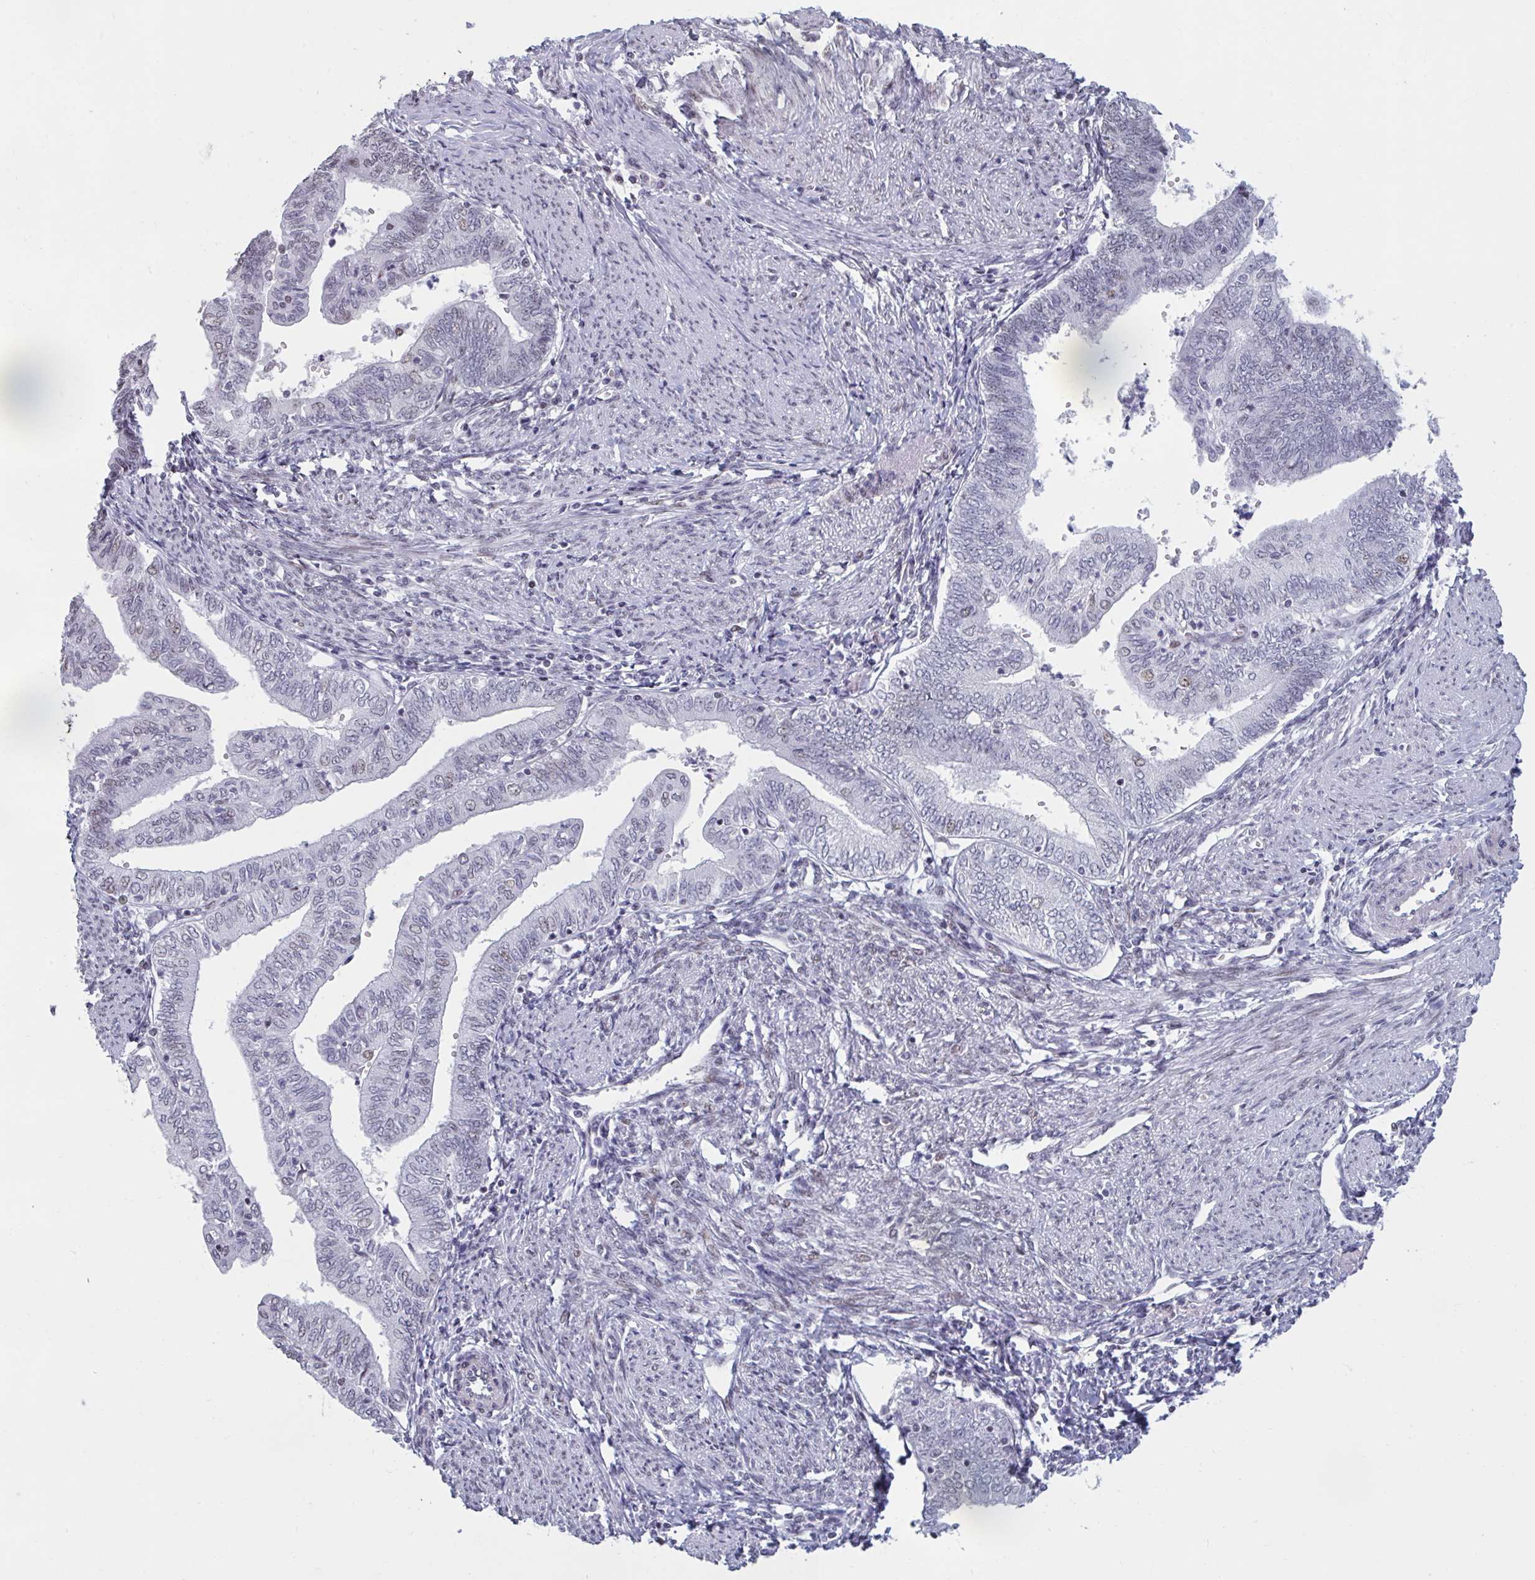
{"staining": {"intensity": "weak", "quantity": "<25%", "location": "nuclear"}, "tissue": "endometrial cancer", "cell_type": "Tumor cells", "image_type": "cancer", "snomed": [{"axis": "morphology", "description": "Adenocarcinoma, NOS"}, {"axis": "topography", "description": "Endometrium"}], "caption": "Endometrial adenocarcinoma was stained to show a protein in brown. There is no significant positivity in tumor cells.", "gene": "HSD17B6", "patient": {"sex": "female", "age": 66}}